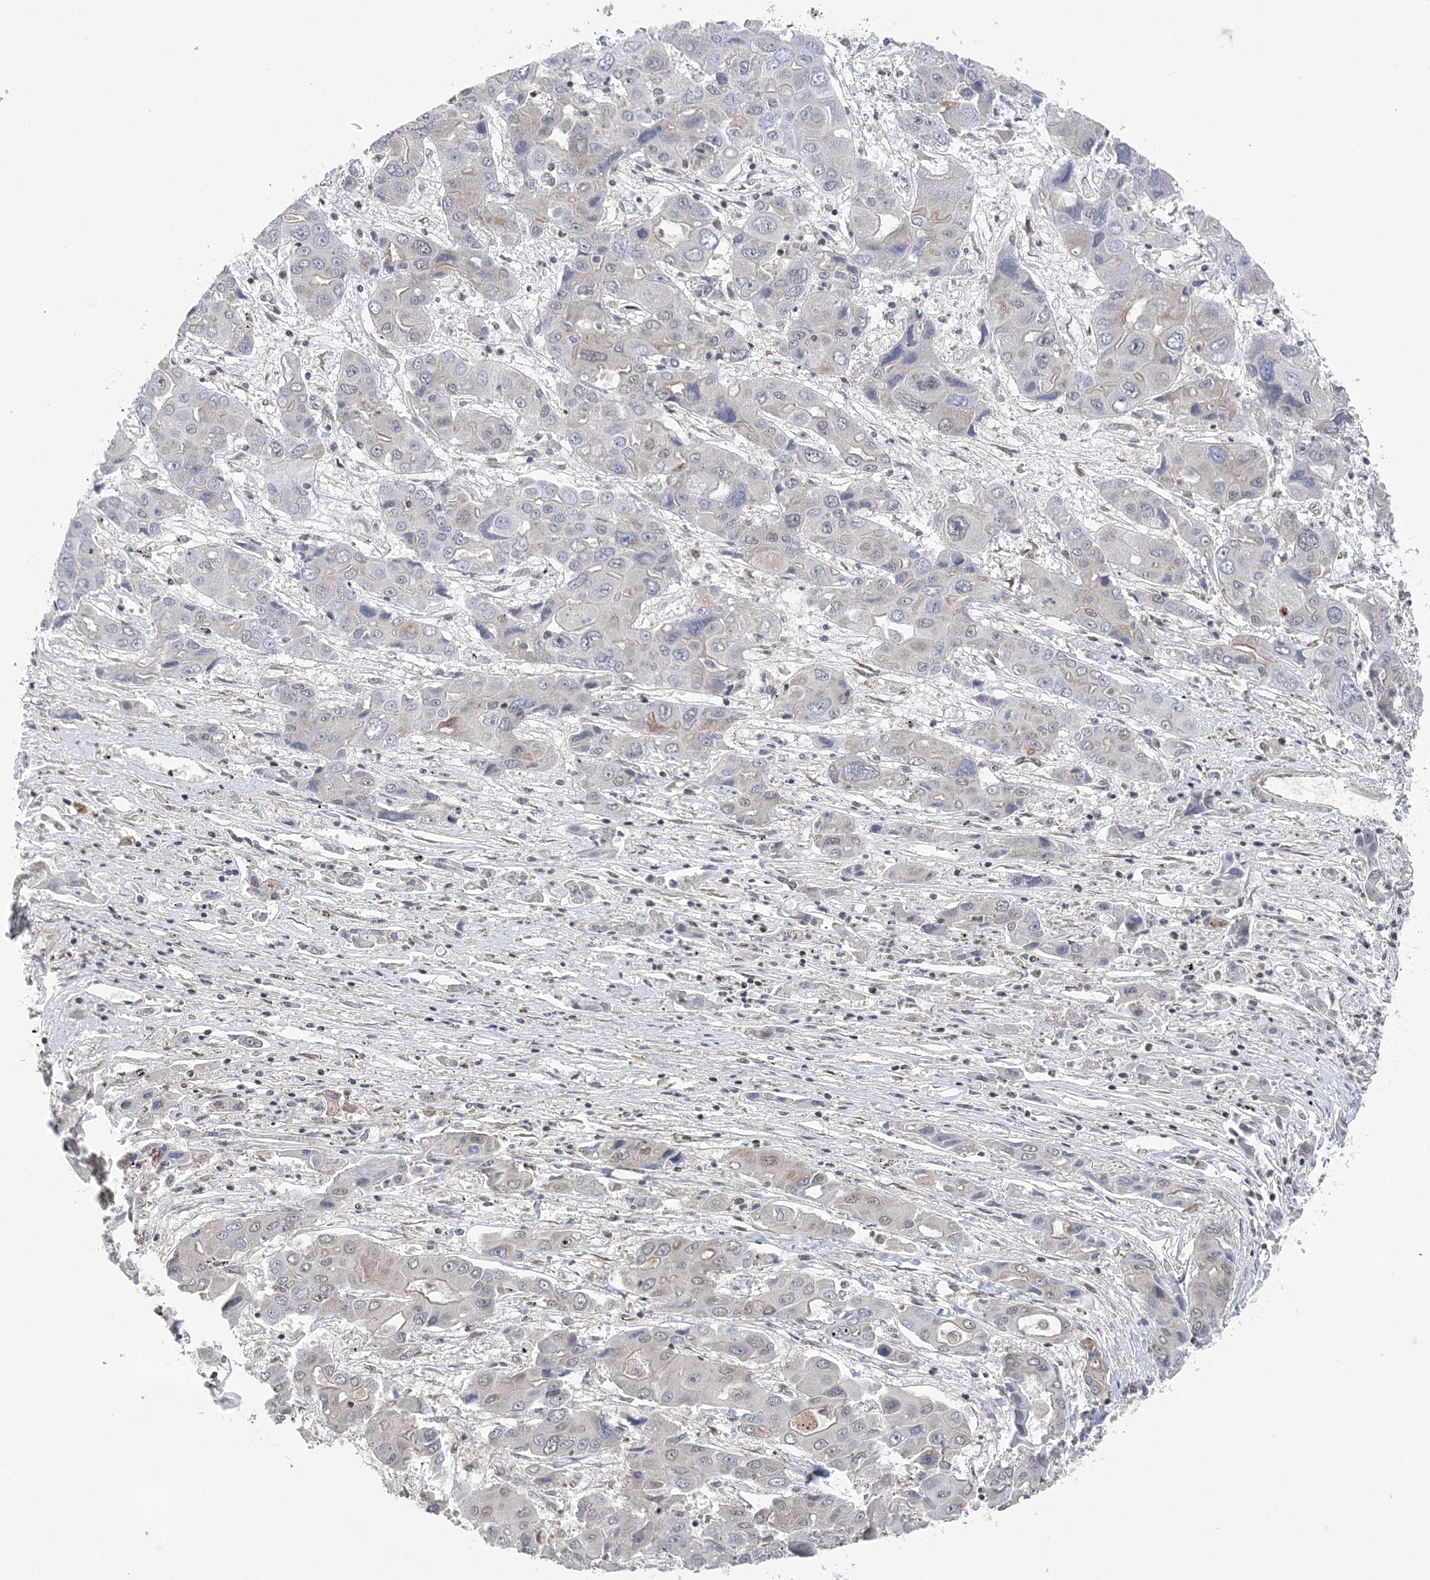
{"staining": {"intensity": "negative", "quantity": "none", "location": "none"}, "tissue": "liver cancer", "cell_type": "Tumor cells", "image_type": "cancer", "snomed": [{"axis": "morphology", "description": "Cholangiocarcinoma"}, {"axis": "topography", "description": "Liver"}], "caption": "This is an immunohistochemistry image of human cholangiocarcinoma (liver). There is no positivity in tumor cells.", "gene": "CCDC152", "patient": {"sex": "male", "age": 67}}